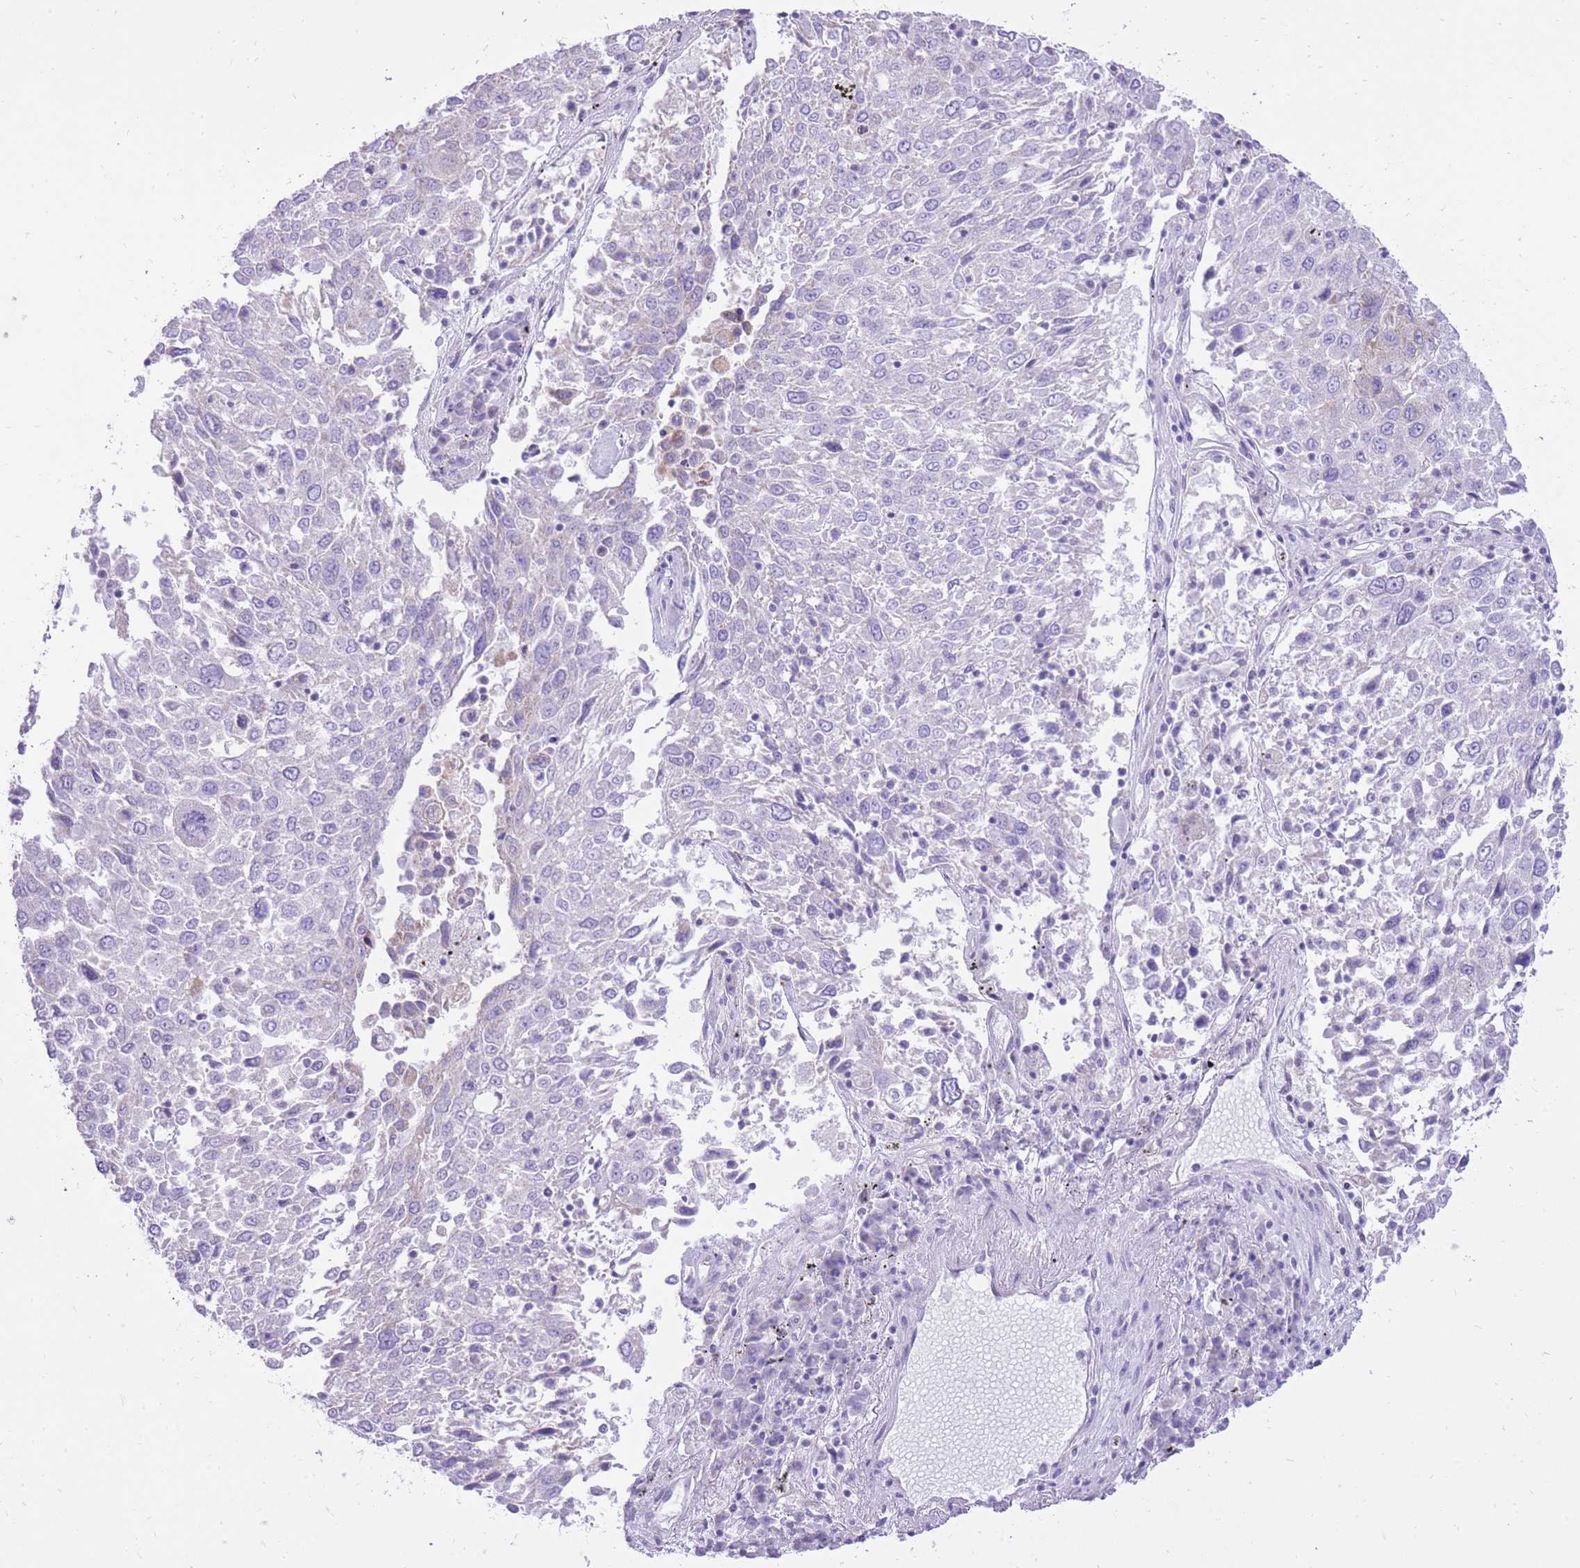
{"staining": {"intensity": "negative", "quantity": "none", "location": "none"}, "tissue": "lung cancer", "cell_type": "Tumor cells", "image_type": "cancer", "snomed": [{"axis": "morphology", "description": "Squamous cell carcinoma, NOS"}, {"axis": "topography", "description": "Lung"}], "caption": "Tumor cells are negative for protein expression in human lung cancer.", "gene": "SLC4A4", "patient": {"sex": "male", "age": 65}}